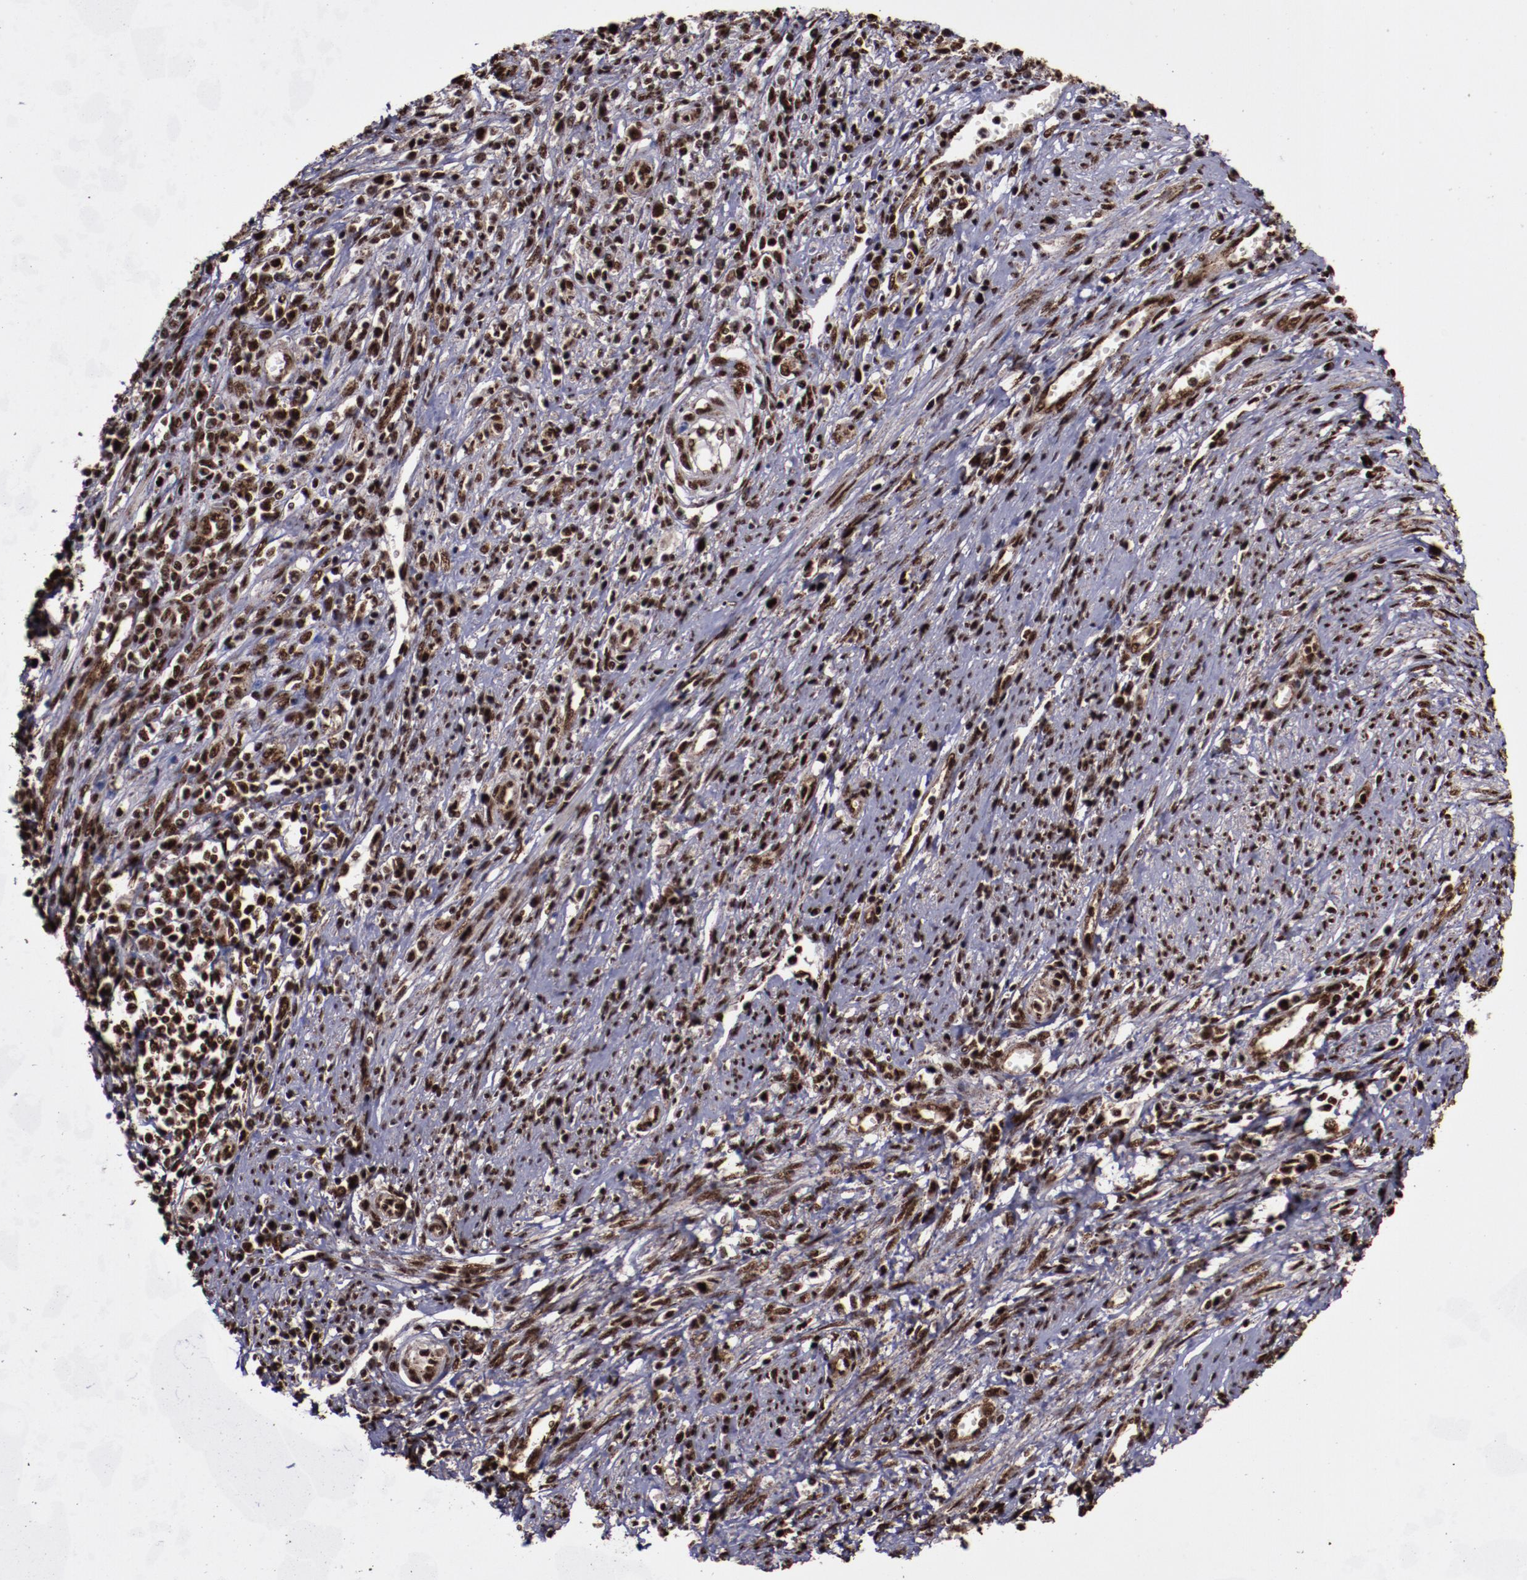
{"staining": {"intensity": "strong", "quantity": ">75%", "location": "nuclear"}, "tissue": "cervical cancer", "cell_type": "Tumor cells", "image_type": "cancer", "snomed": [{"axis": "morphology", "description": "Adenocarcinoma, NOS"}, {"axis": "topography", "description": "Cervix"}], "caption": "This image exhibits cervical adenocarcinoma stained with immunohistochemistry (IHC) to label a protein in brown. The nuclear of tumor cells show strong positivity for the protein. Nuclei are counter-stained blue.", "gene": "SNW1", "patient": {"sex": "female", "age": 36}}